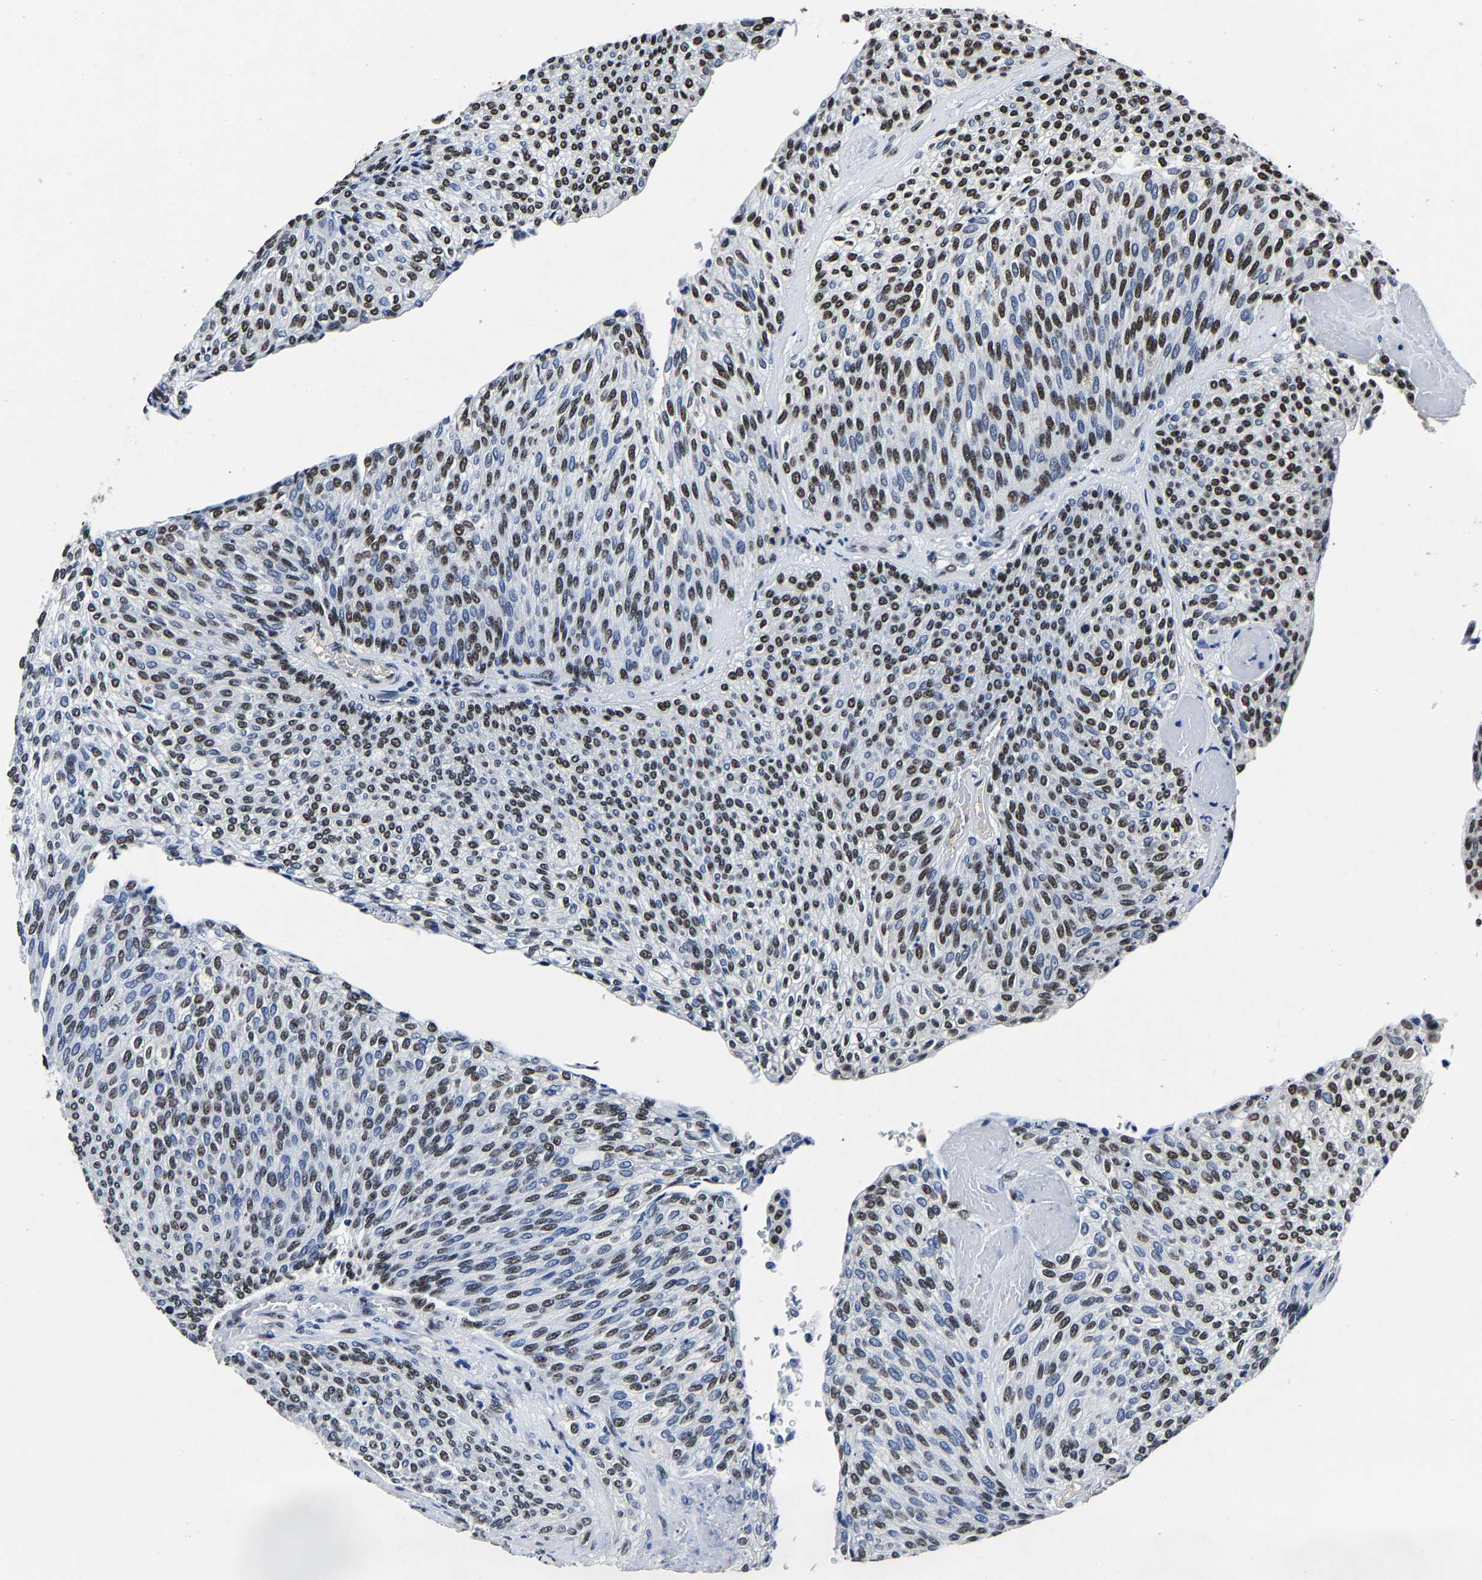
{"staining": {"intensity": "moderate", "quantity": "25%-75%", "location": "nuclear"}, "tissue": "urothelial cancer", "cell_type": "Tumor cells", "image_type": "cancer", "snomed": [{"axis": "morphology", "description": "Urothelial carcinoma, Low grade"}, {"axis": "topography", "description": "Urinary bladder"}], "caption": "High-power microscopy captured an IHC histopathology image of urothelial carcinoma (low-grade), revealing moderate nuclear staining in about 25%-75% of tumor cells.", "gene": "RBM45", "patient": {"sex": "female", "age": 79}}